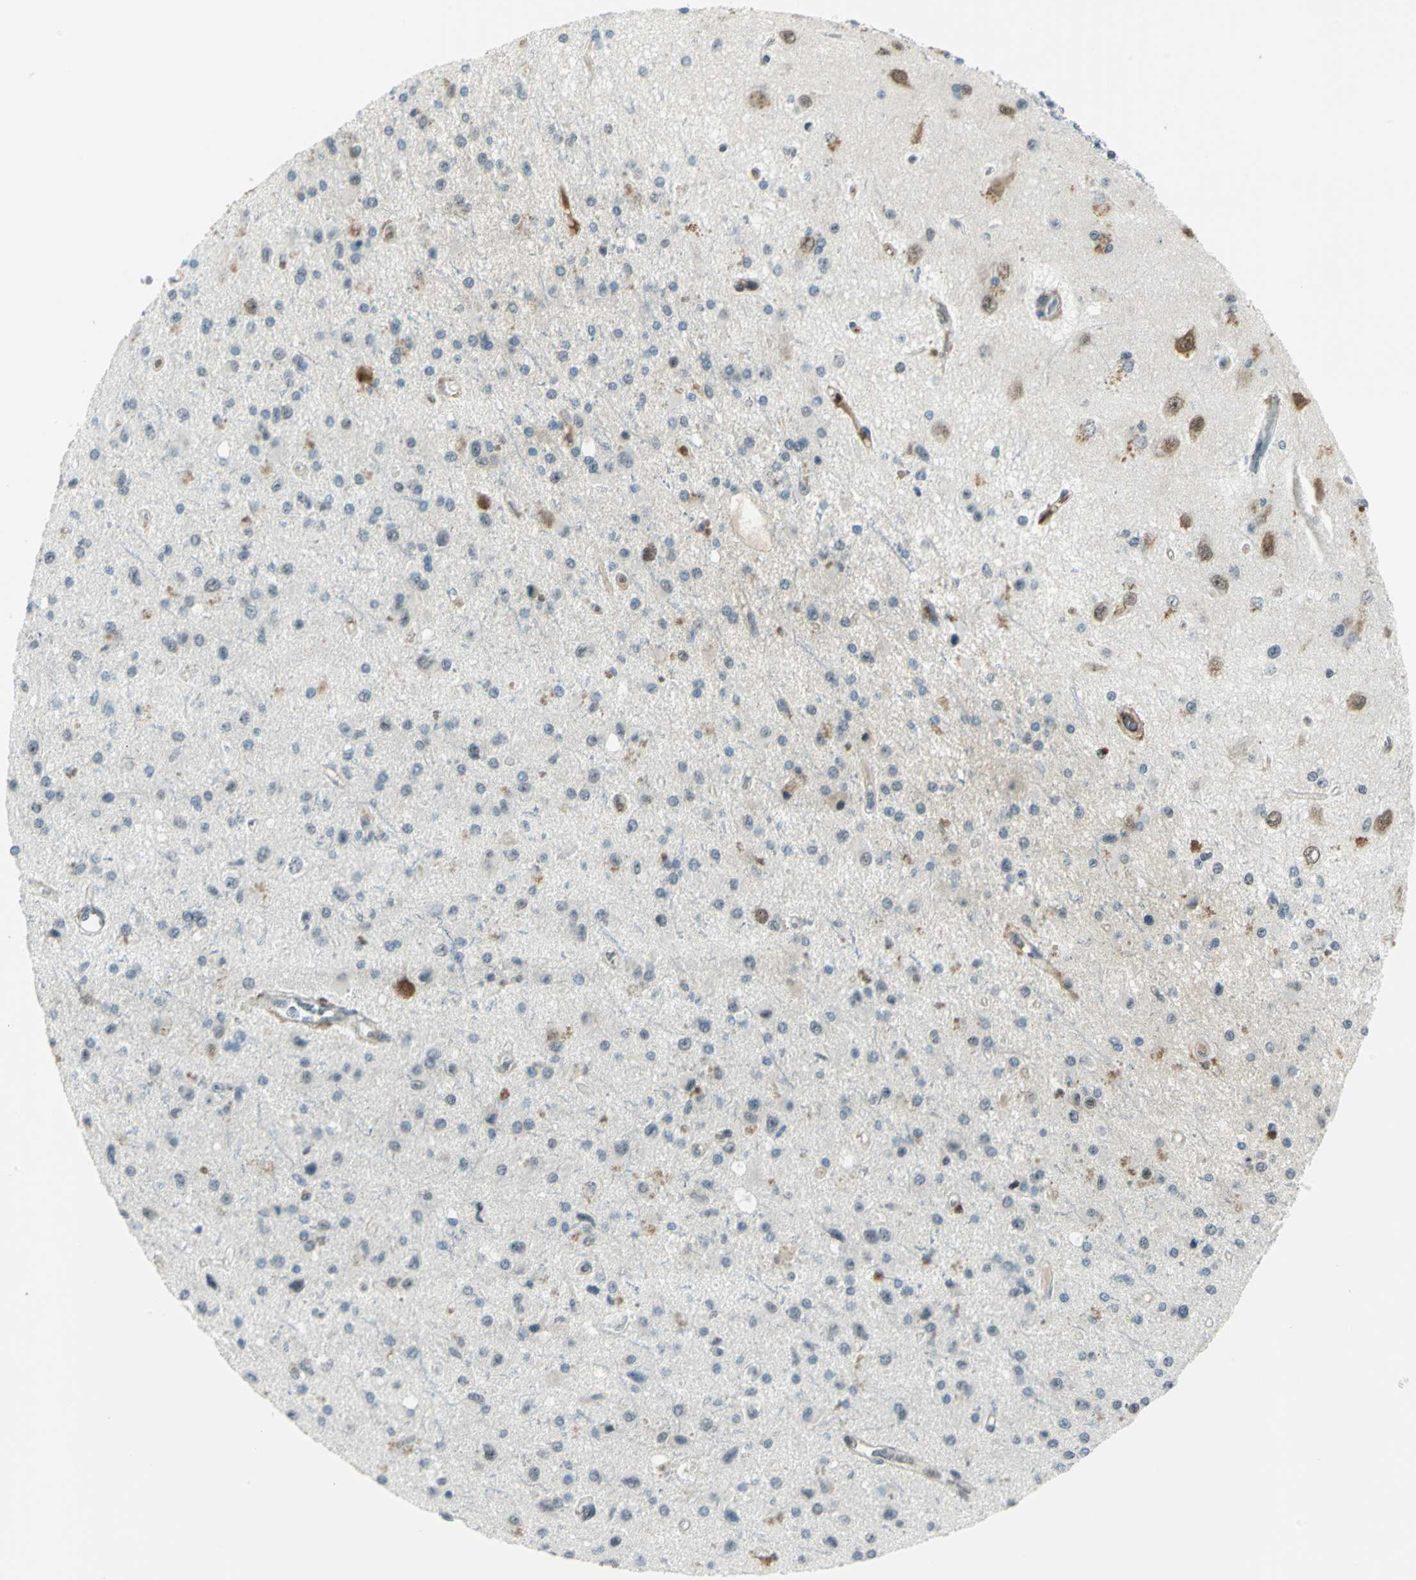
{"staining": {"intensity": "weak", "quantity": "<25%", "location": "nuclear"}, "tissue": "glioma", "cell_type": "Tumor cells", "image_type": "cancer", "snomed": [{"axis": "morphology", "description": "Glioma, malignant, Low grade"}, {"axis": "topography", "description": "Brain"}], "caption": "High power microscopy micrograph of an immunohistochemistry image of malignant glioma (low-grade), revealing no significant expression in tumor cells.", "gene": "MTMR10", "patient": {"sex": "male", "age": 58}}